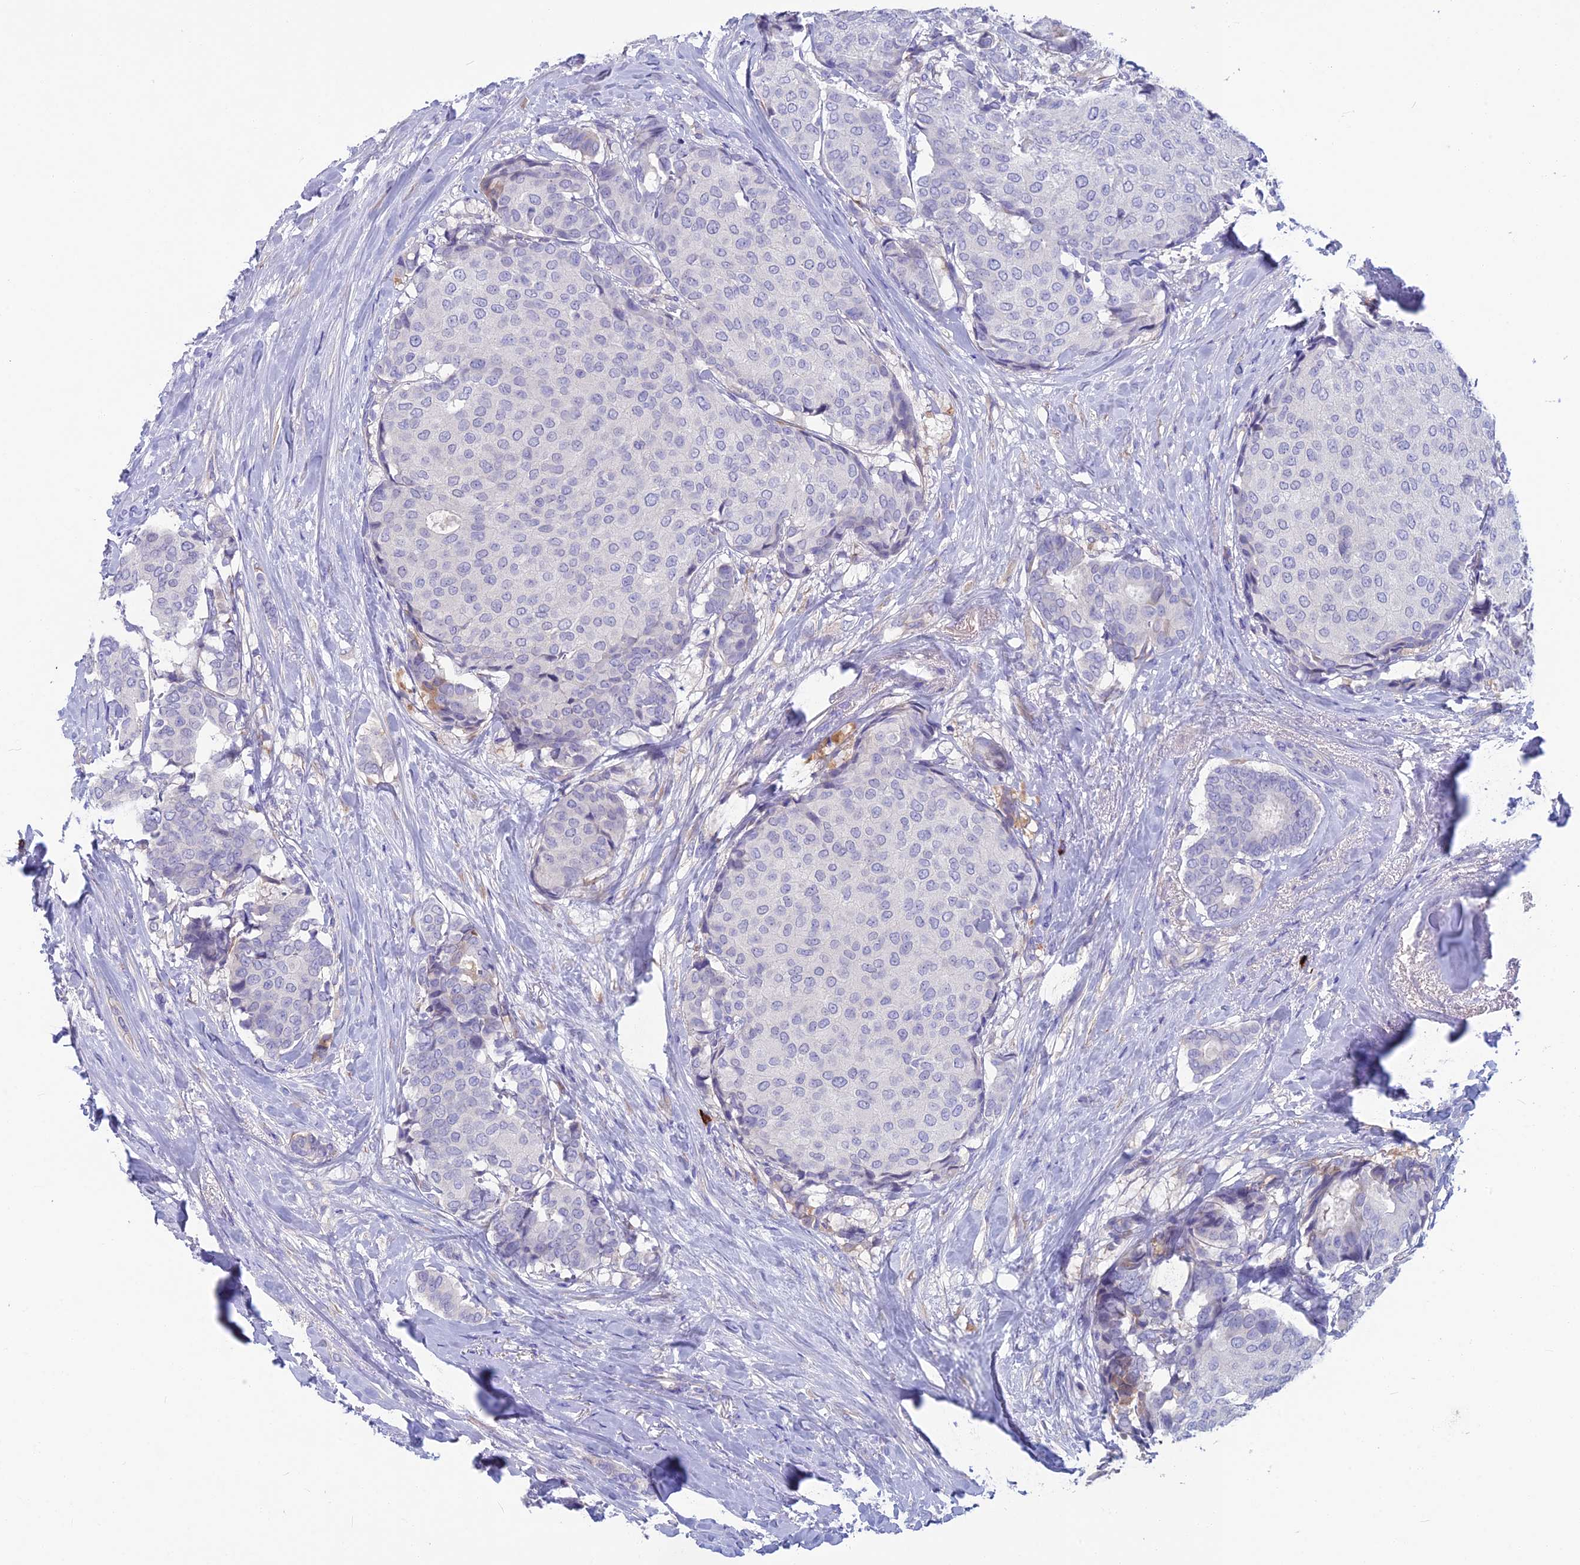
{"staining": {"intensity": "negative", "quantity": "none", "location": "none"}, "tissue": "breast cancer", "cell_type": "Tumor cells", "image_type": "cancer", "snomed": [{"axis": "morphology", "description": "Duct carcinoma"}, {"axis": "topography", "description": "Breast"}], "caption": "Tumor cells show no significant positivity in breast cancer (intraductal carcinoma).", "gene": "SNAP91", "patient": {"sex": "female", "age": 75}}